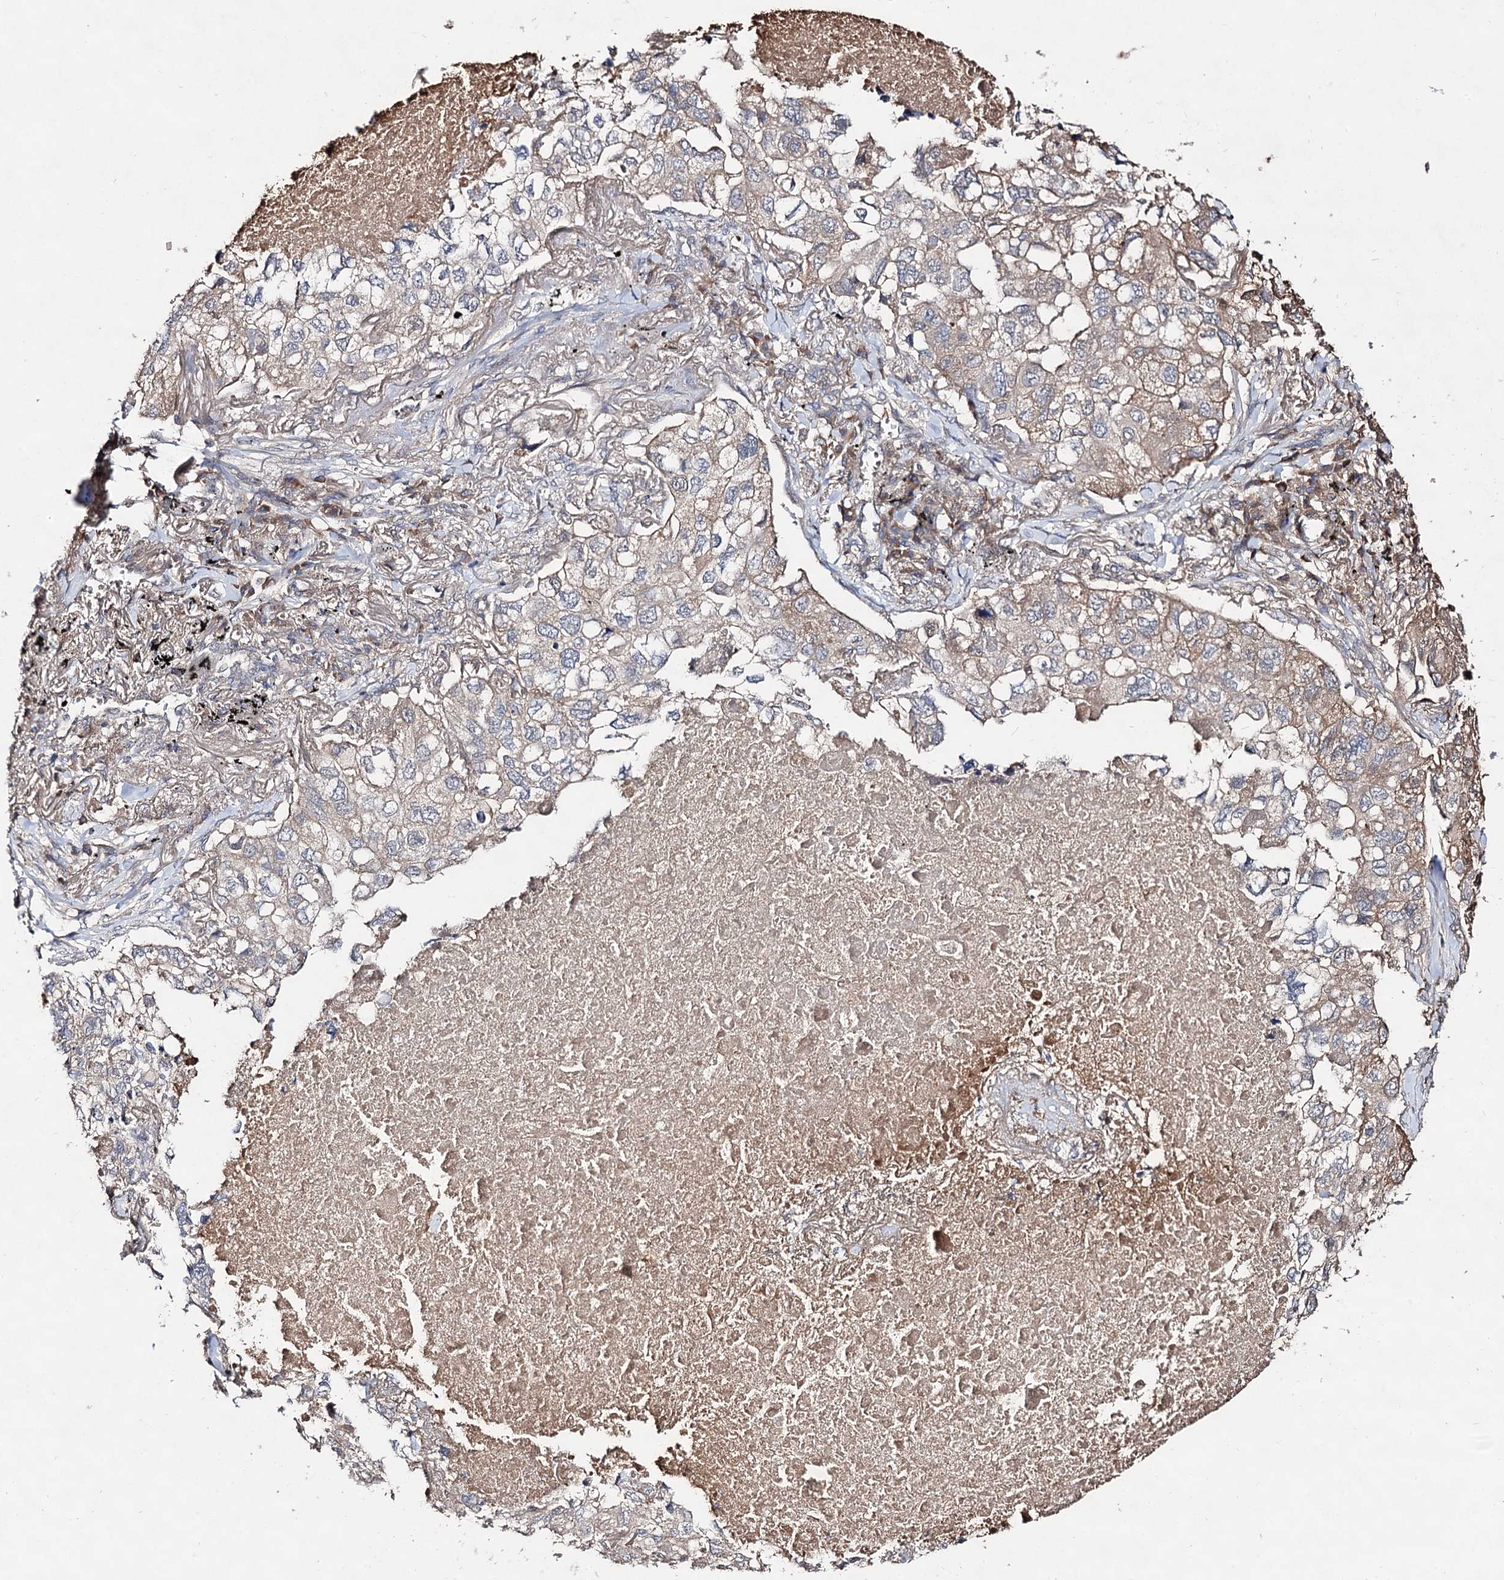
{"staining": {"intensity": "weak", "quantity": "<25%", "location": "cytoplasmic/membranous"}, "tissue": "lung cancer", "cell_type": "Tumor cells", "image_type": "cancer", "snomed": [{"axis": "morphology", "description": "Adenocarcinoma, NOS"}, {"axis": "topography", "description": "Lung"}], "caption": "Immunohistochemistry histopathology image of neoplastic tissue: human lung adenocarcinoma stained with DAB reveals no significant protein expression in tumor cells. The staining was performed using DAB to visualize the protein expression in brown, while the nuclei were stained in blue with hematoxylin (Magnification: 20x).", "gene": "ARFIP2", "patient": {"sex": "male", "age": 65}}